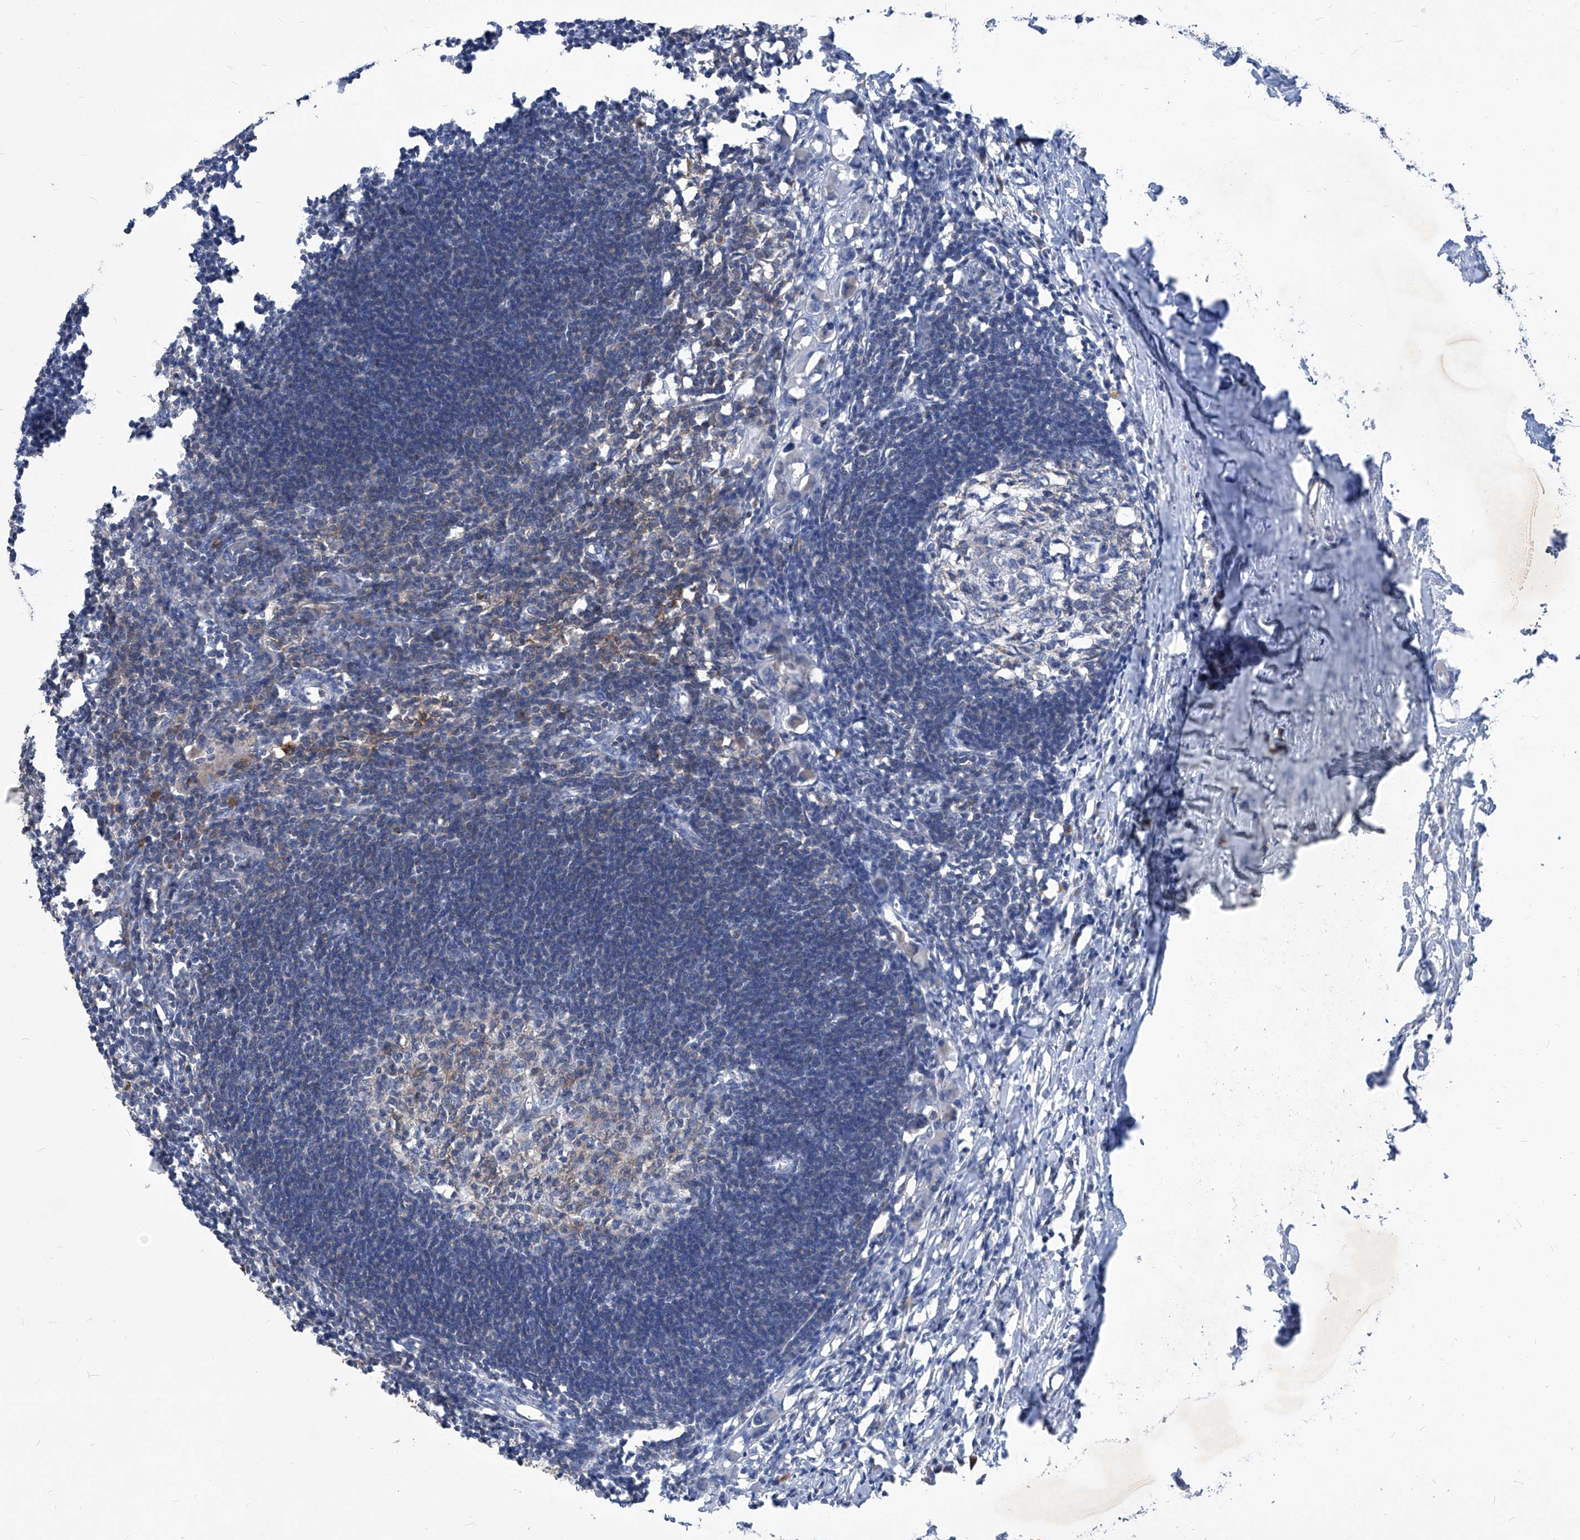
{"staining": {"intensity": "moderate", "quantity": "25%-75%", "location": "cytoplasmic/membranous"}, "tissue": "lymph node", "cell_type": "Germinal center cells", "image_type": "normal", "snomed": [{"axis": "morphology", "description": "Normal tissue, NOS"}, {"axis": "morphology", "description": "Malignant melanoma, Metastatic site"}, {"axis": "topography", "description": "Lymph node"}], "caption": "Lymph node stained with immunohistochemistry (IHC) demonstrates moderate cytoplasmic/membranous staining in approximately 25%-75% of germinal center cells. (IHC, brightfield microscopy, high magnification).", "gene": "EPHA8", "patient": {"sex": "male", "age": 41}}